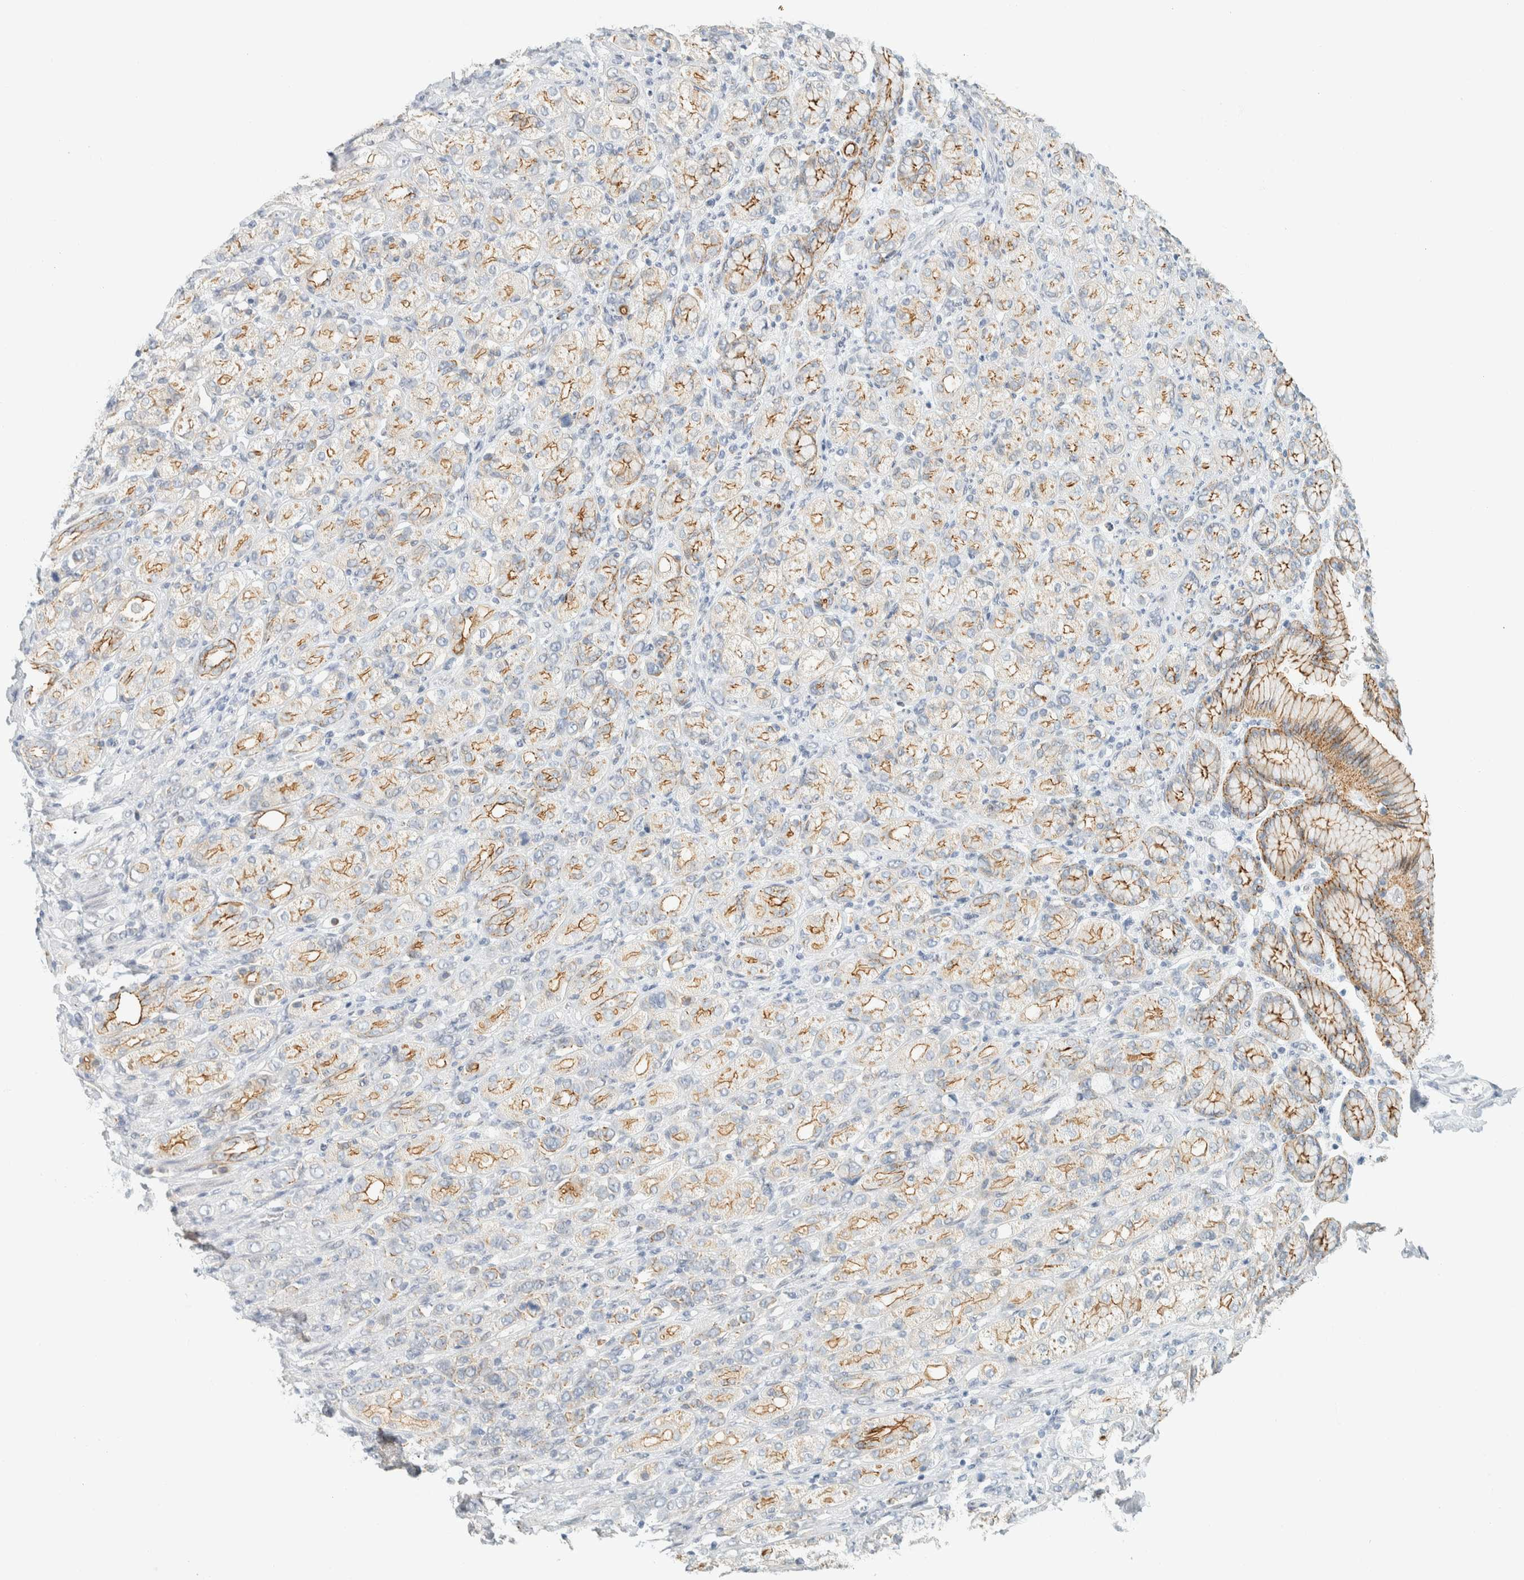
{"staining": {"intensity": "moderate", "quantity": "25%-75%", "location": "cytoplasmic/membranous"}, "tissue": "stomach cancer", "cell_type": "Tumor cells", "image_type": "cancer", "snomed": [{"axis": "morphology", "description": "Adenocarcinoma, NOS"}, {"axis": "topography", "description": "Stomach"}], "caption": "Adenocarcinoma (stomach) was stained to show a protein in brown. There is medium levels of moderate cytoplasmic/membranous staining in about 25%-75% of tumor cells. (DAB (3,3'-diaminobenzidine) IHC, brown staining for protein, blue staining for nuclei).", "gene": "C1QTNF12", "patient": {"sex": "female", "age": 65}}